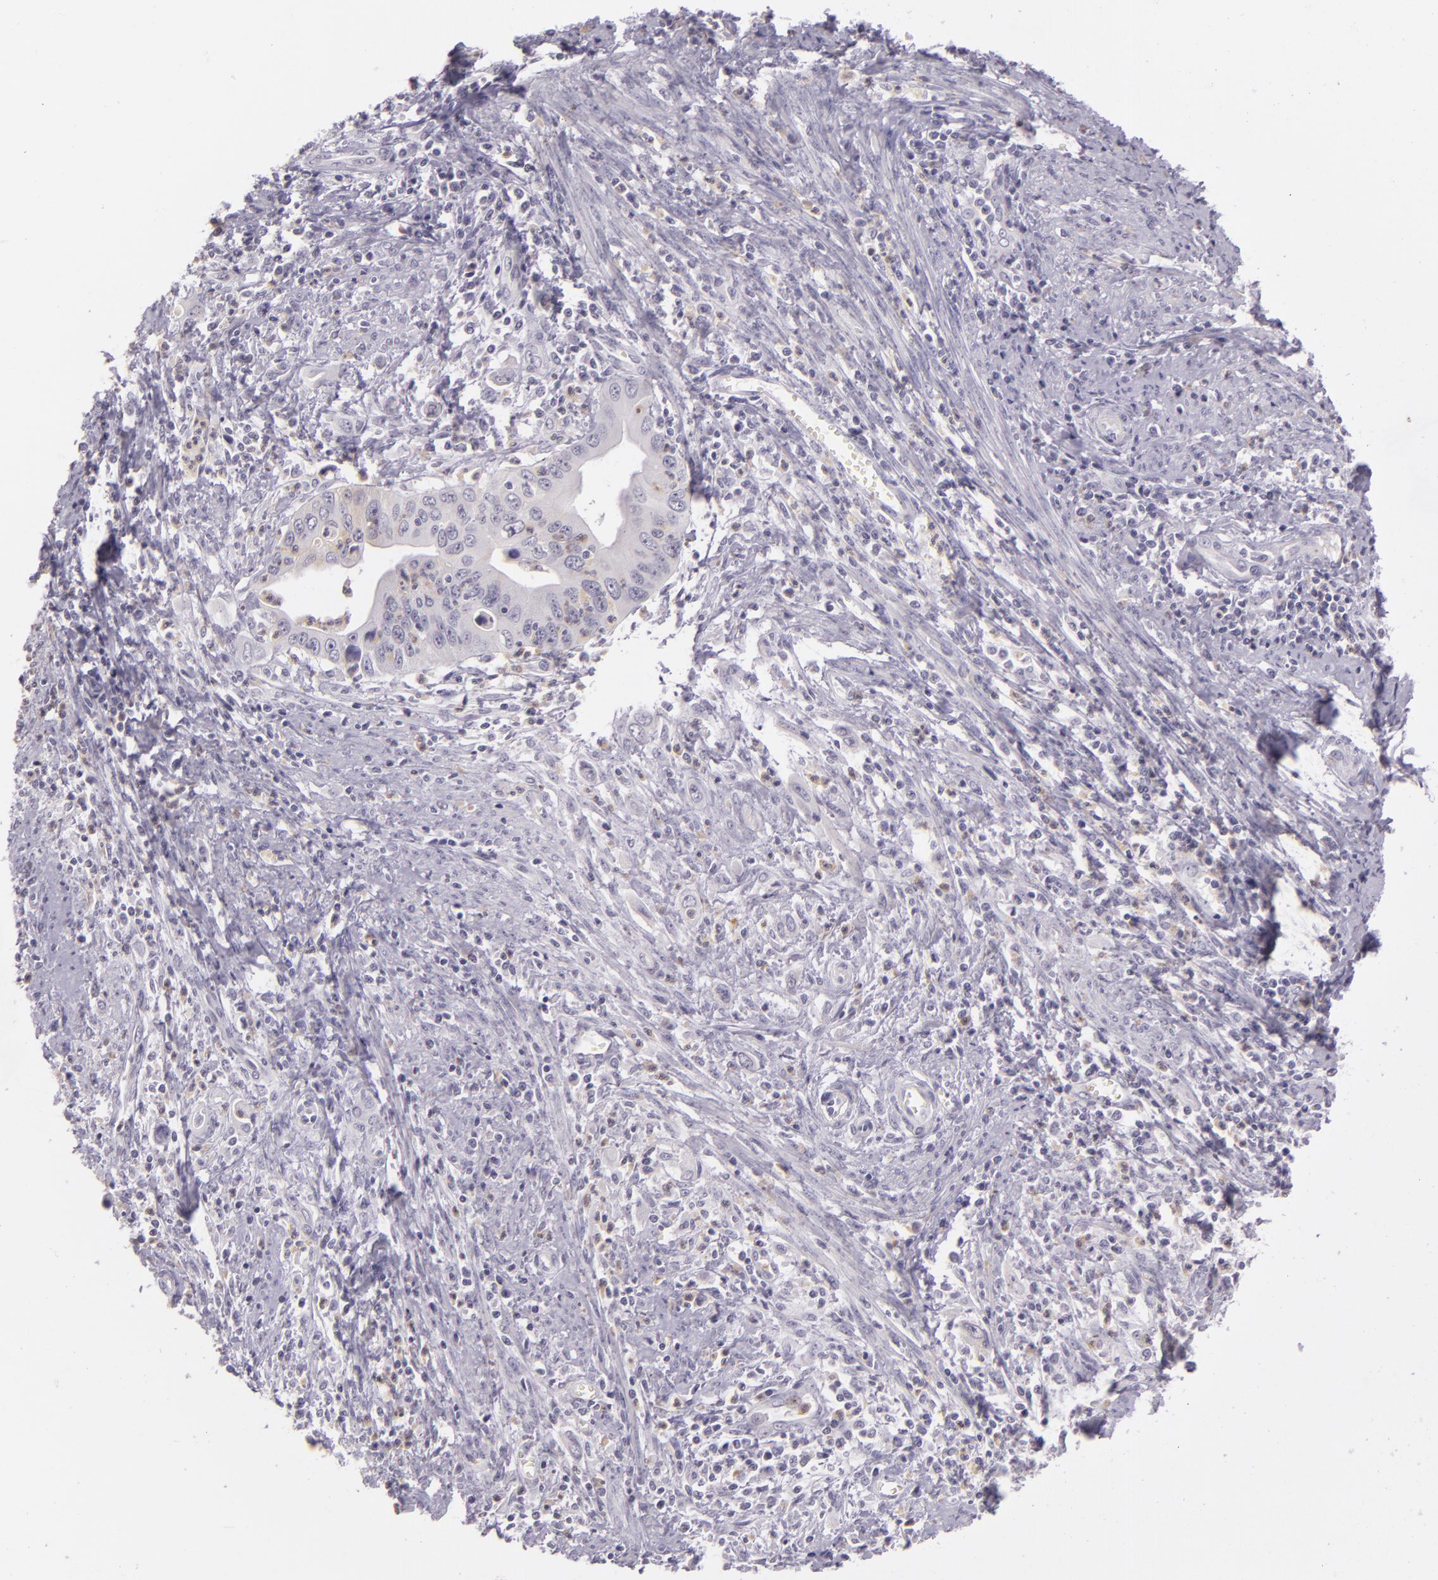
{"staining": {"intensity": "negative", "quantity": "none", "location": "none"}, "tissue": "cervical cancer", "cell_type": "Tumor cells", "image_type": "cancer", "snomed": [{"axis": "morphology", "description": "Normal tissue, NOS"}, {"axis": "morphology", "description": "Adenocarcinoma, NOS"}, {"axis": "topography", "description": "Cervix"}], "caption": "This is an IHC histopathology image of human cervical cancer (adenocarcinoma). There is no staining in tumor cells.", "gene": "CBS", "patient": {"sex": "female", "age": 34}}